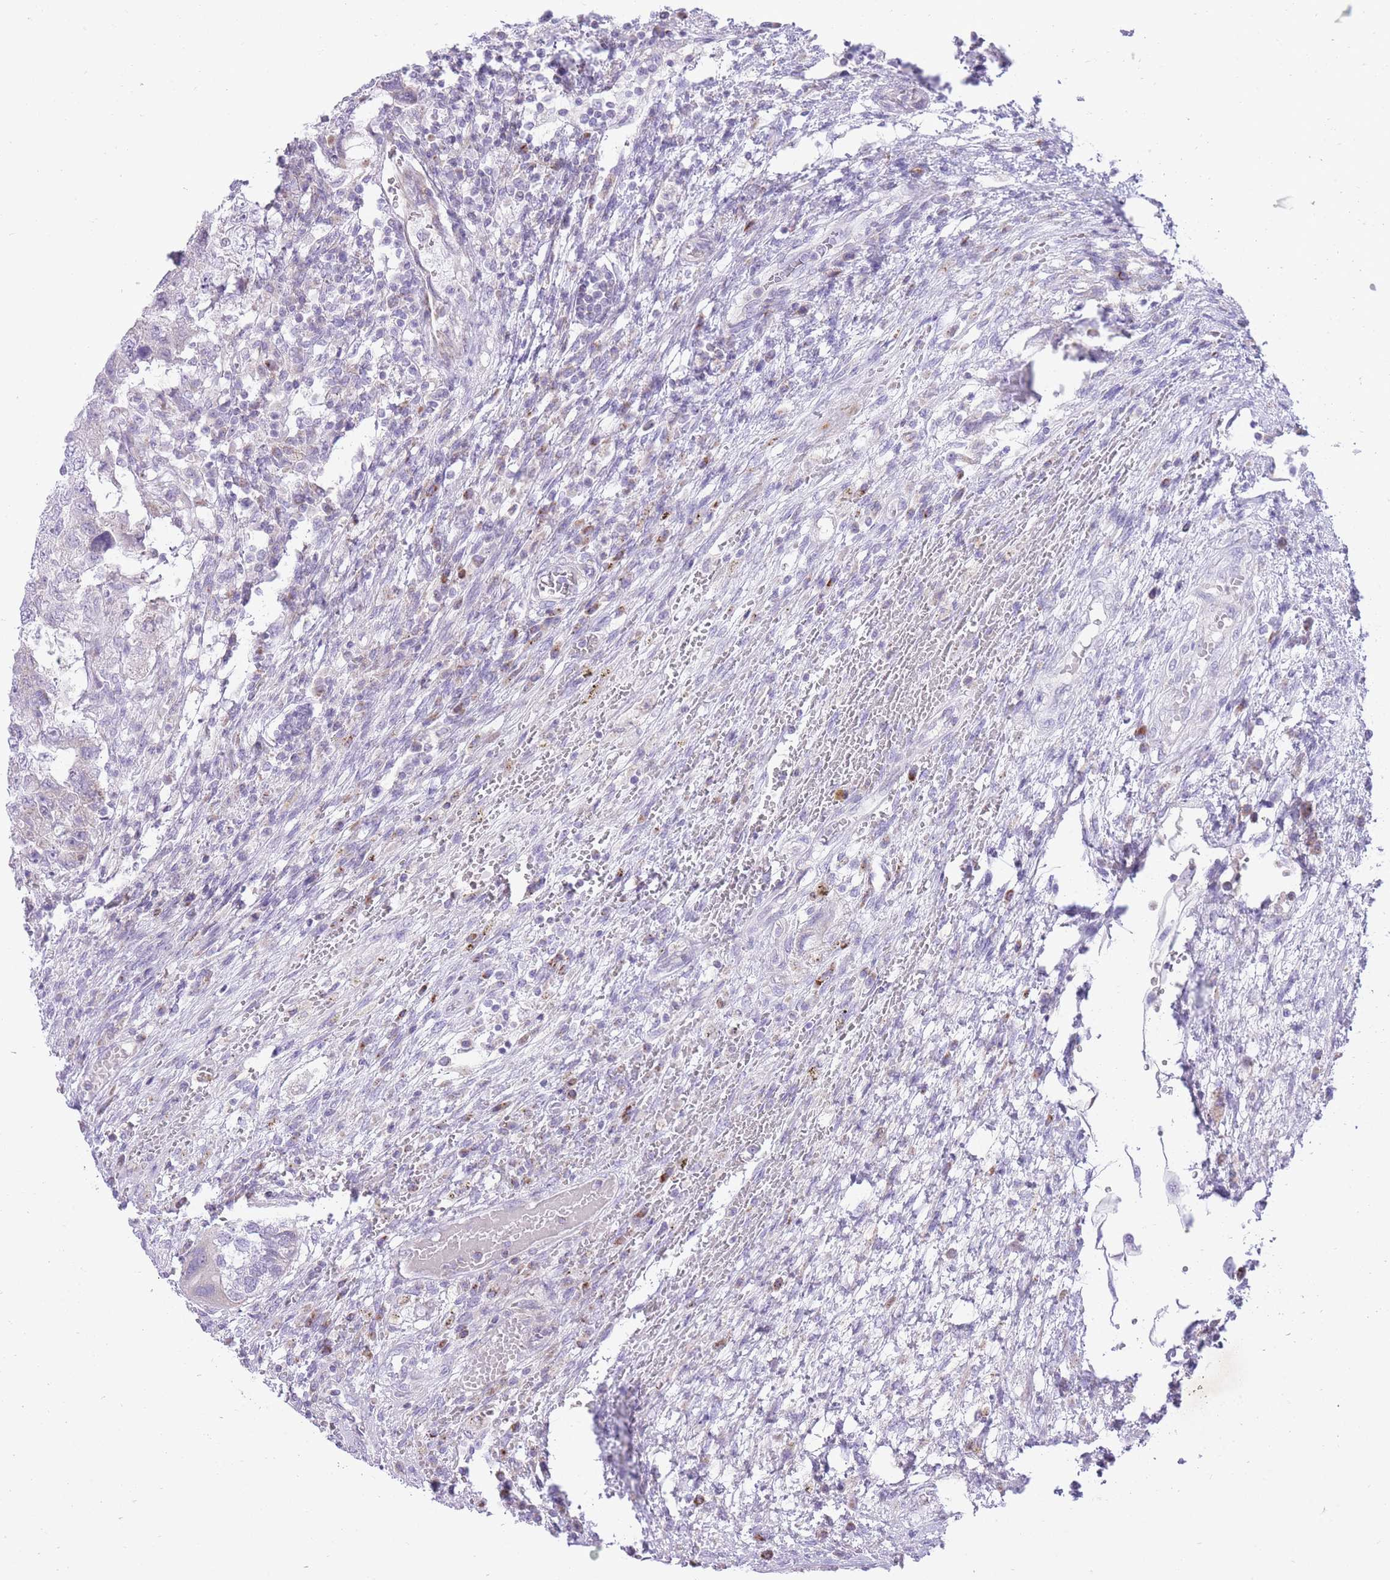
{"staining": {"intensity": "negative", "quantity": "none", "location": "none"}, "tissue": "testis cancer", "cell_type": "Tumor cells", "image_type": "cancer", "snomed": [{"axis": "morphology", "description": "Carcinoma, Embryonal, NOS"}, {"axis": "topography", "description": "Testis"}], "caption": "This histopathology image is of testis cancer (embryonal carcinoma) stained with immunohistochemistry to label a protein in brown with the nuclei are counter-stained blue. There is no positivity in tumor cells.", "gene": "DENND2D", "patient": {"sex": "male", "age": 26}}